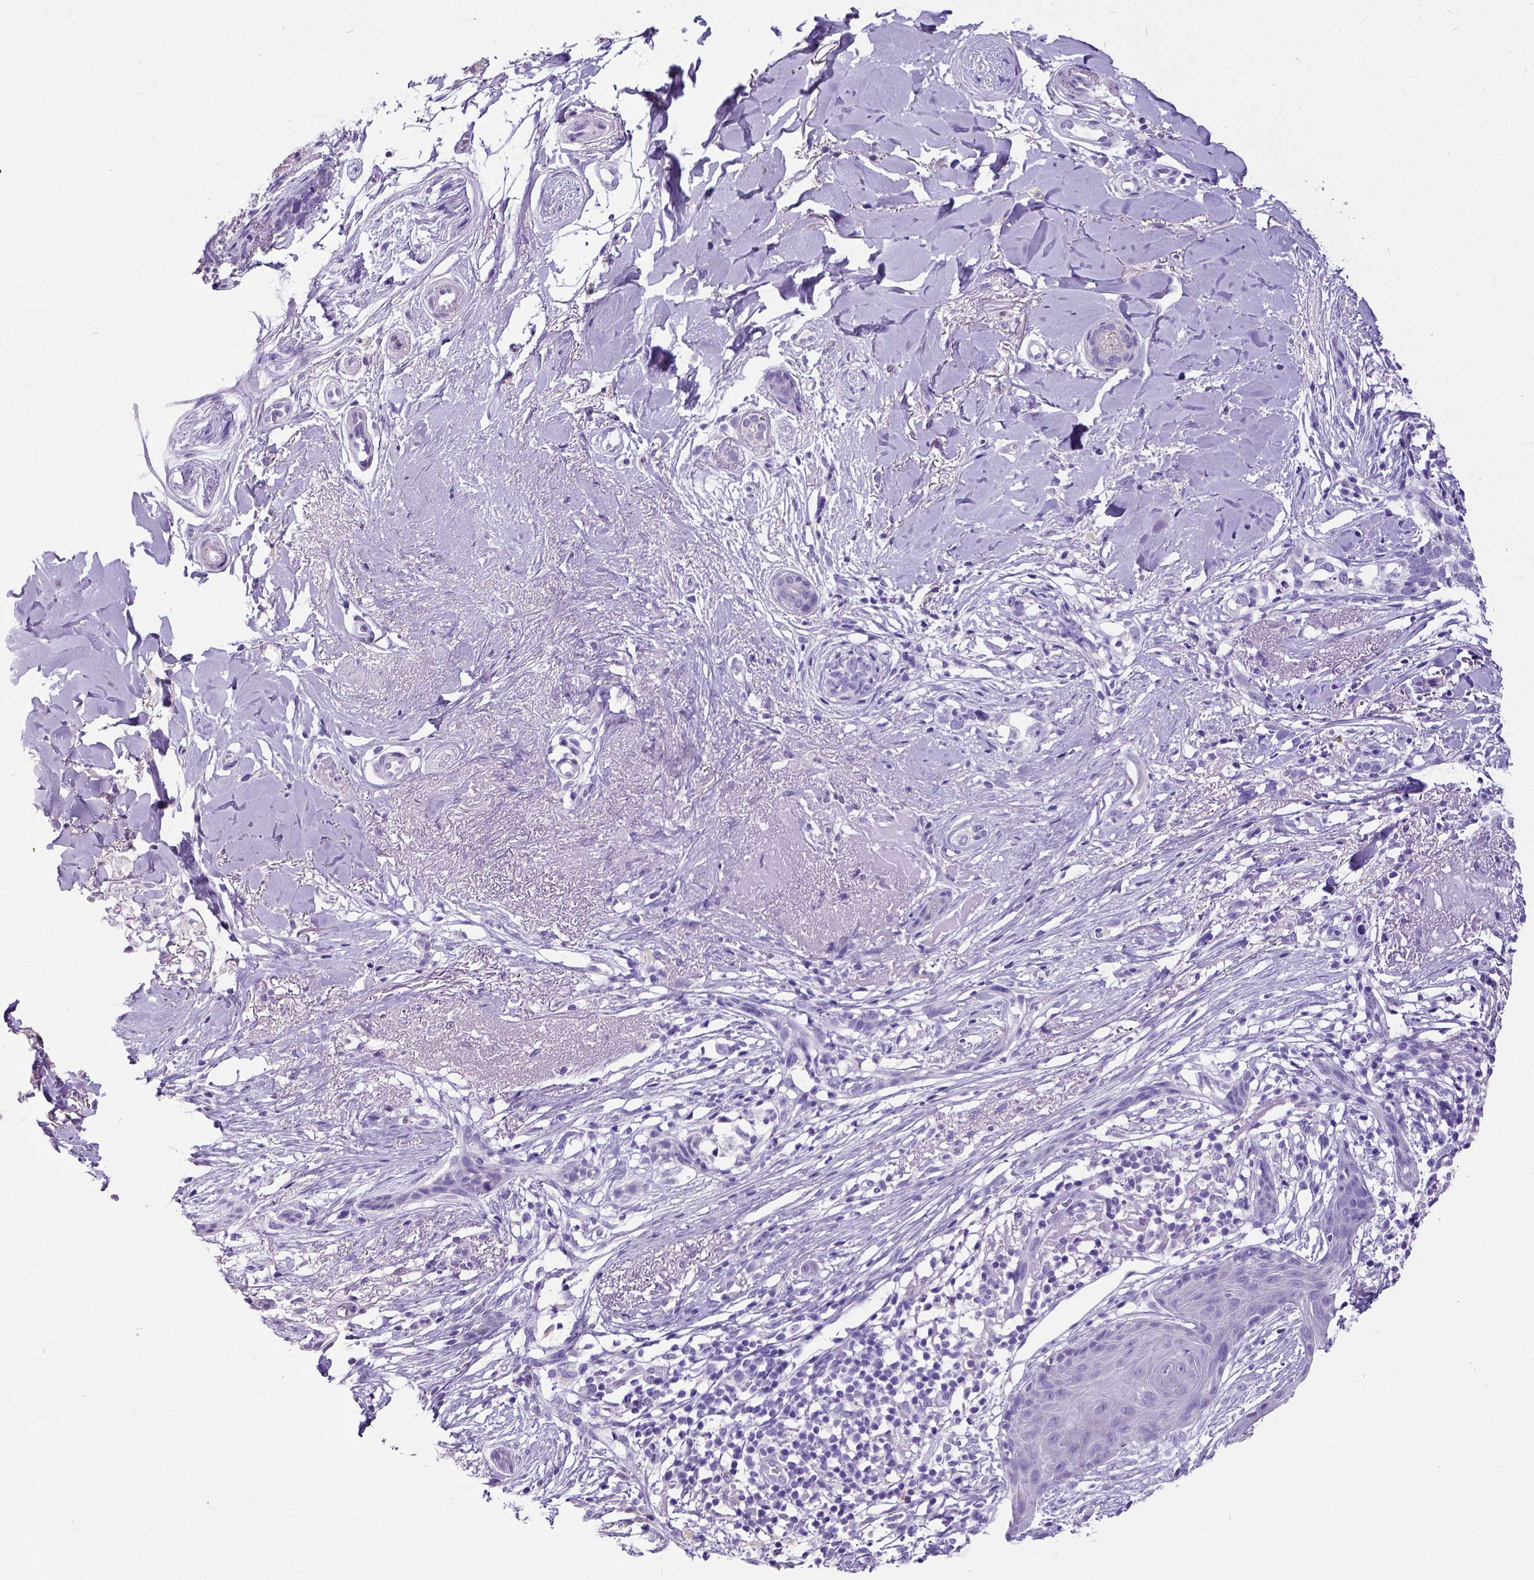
{"staining": {"intensity": "negative", "quantity": "none", "location": "none"}, "tissue": "skin cancer", "cell_type": "Tumor cells", "image_type": "cancer", "snomed": [{"axis": "morphology", "description": "Normal tissue, NOS"}, {"axis": "morphology", "description": "Basal cell carcinoma"}, {"axis": "topography", "description": "Skin"}], "caption": "Human skin cancer stained for a protein using immunohistochemistry displays no expression in tumor cells.", "gene": "SATB2", "patient": {"sex": "male", "age": 84}}